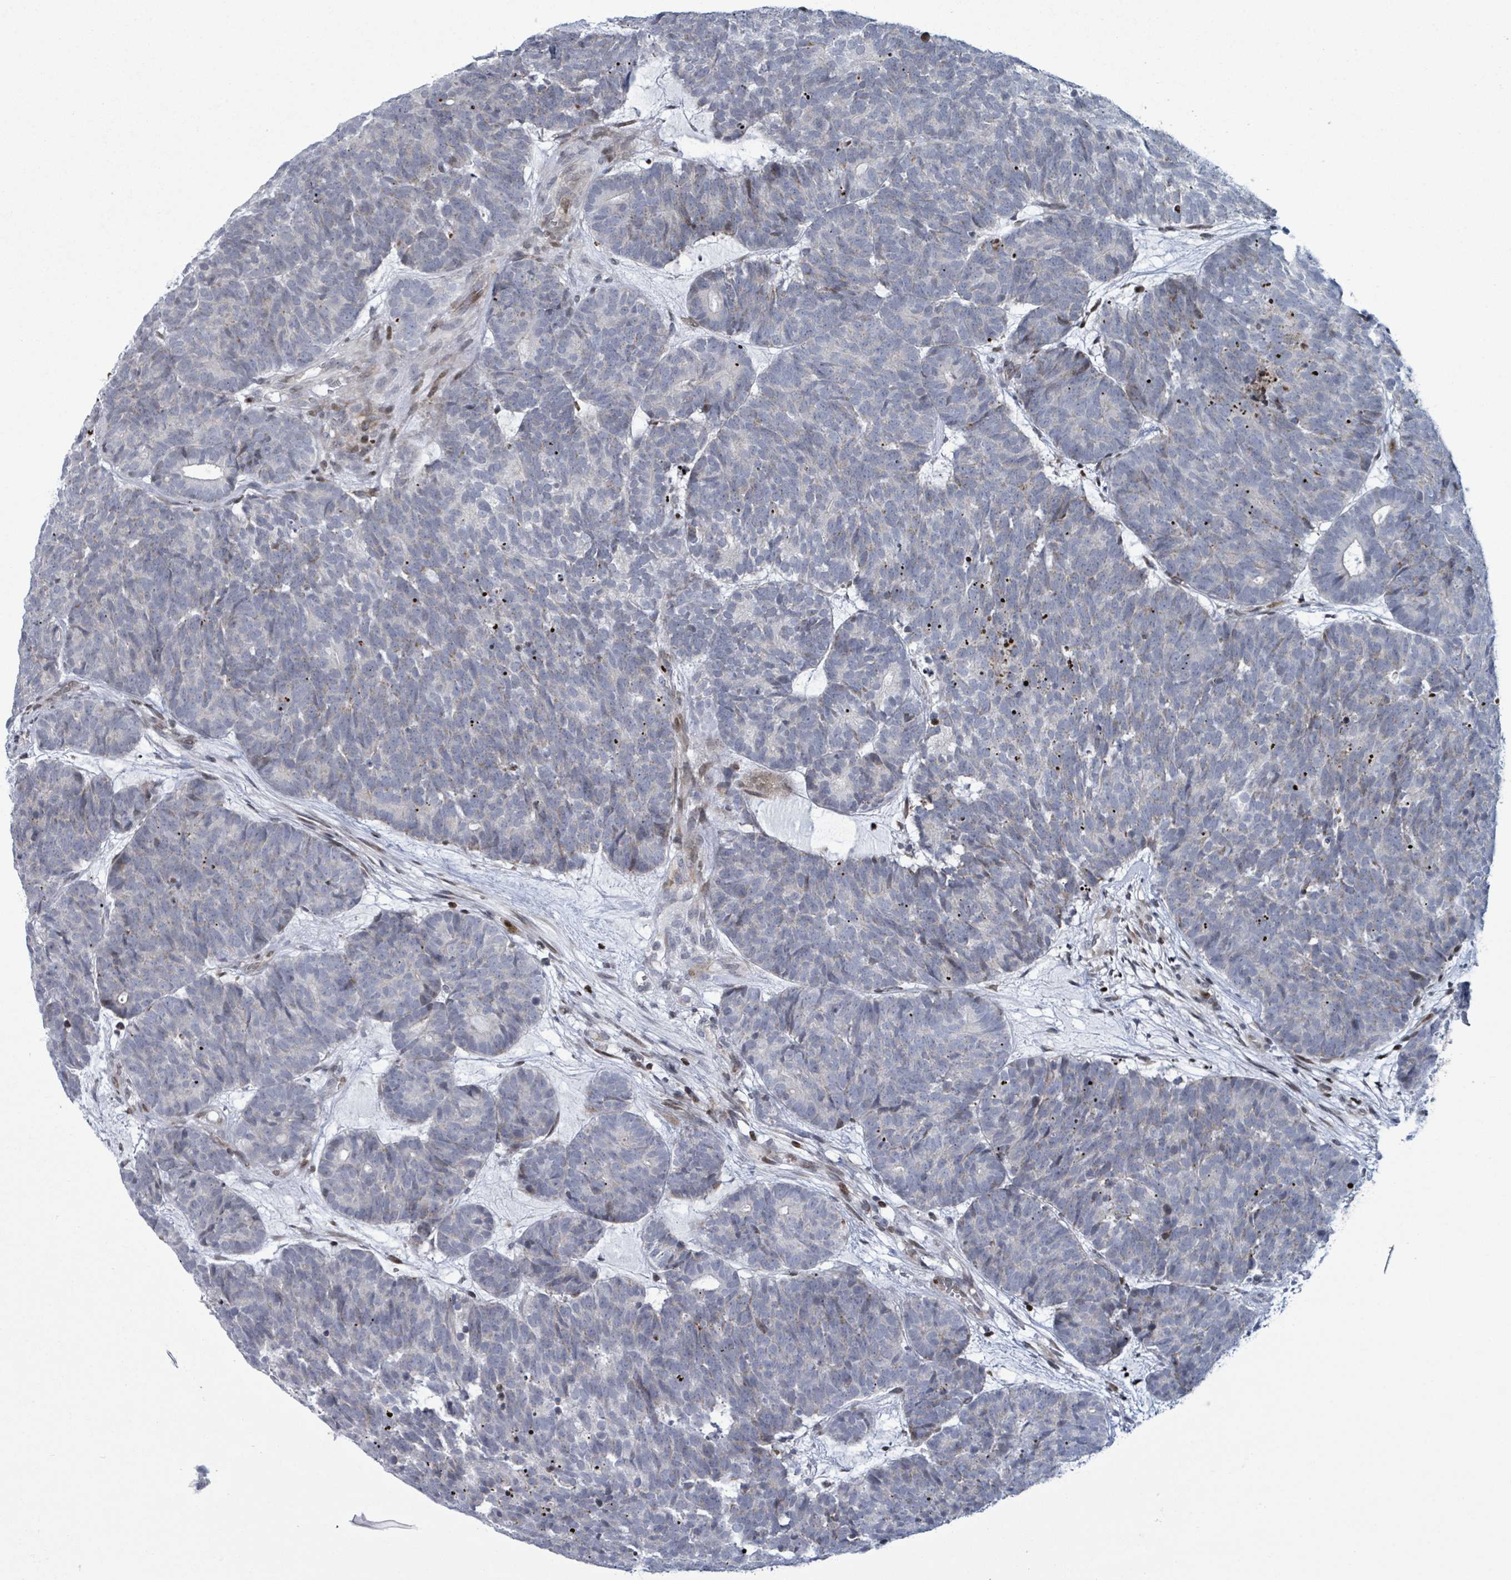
{"staining": {"intensity": "negative", "quantity": "none", "location": "none"}, "tissue": "head and neck cancer", "cell_type": "Tumor cells", "image_type": "cancer", "snomed": [{"axis": "morphology", "description": "Adenocarcinoma, NOS"}, {"axis": "topography", "description": "Head-Neck"}], "caption": "Immunohistochemistry image of neoplastic tissue: human head and neck cancer stained with DAB displays no significant protein expression in tumor cells. Nuclei are stained in blue.", "gene": "FNDC4", "patient": {"sex": "female", "age": 81}}